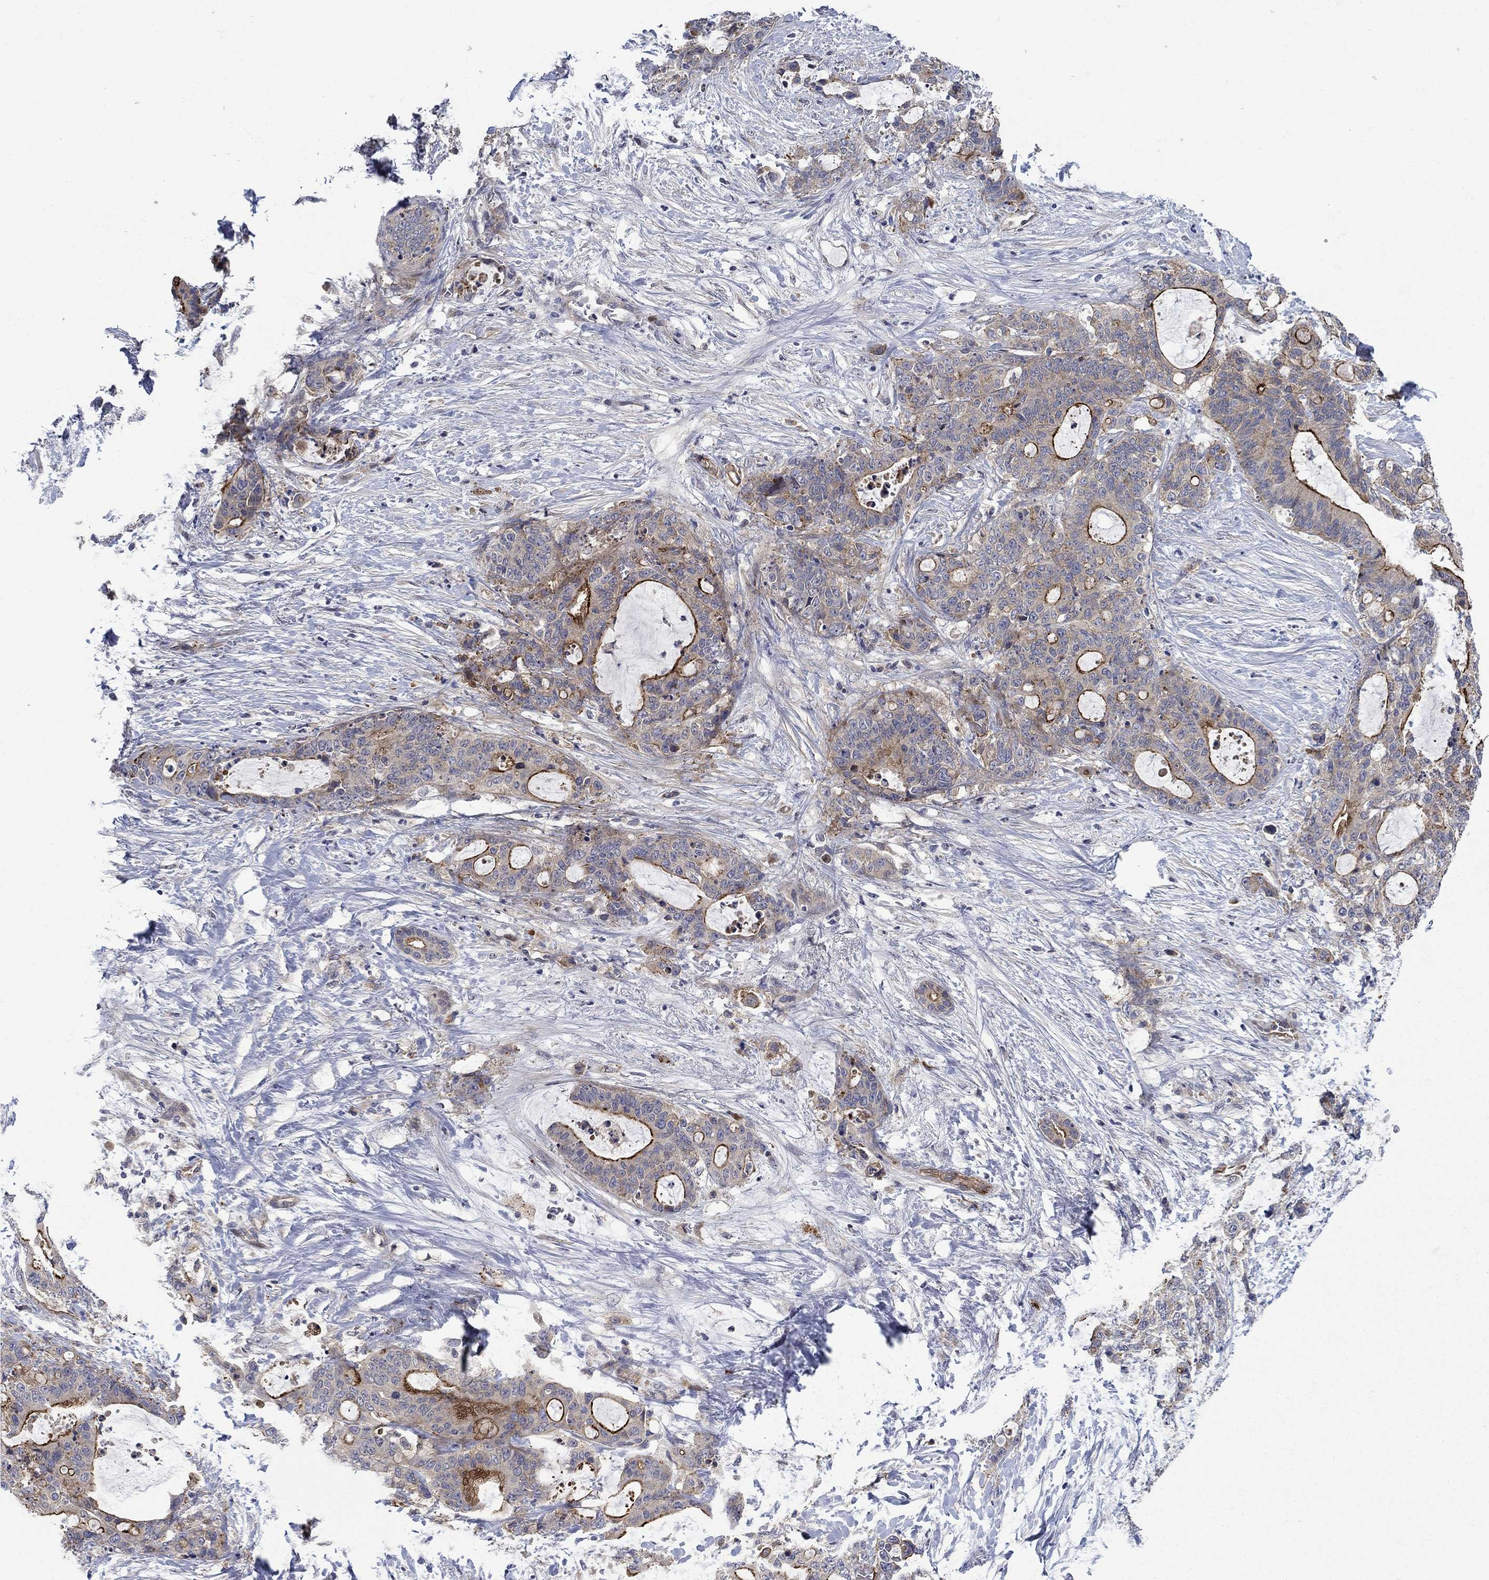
{"staining": {"intensity": "strong", "quantity": "25%-75%", "location": "cytoplasmic/membranous"}, "tissue": "liver cancer", "cell_type": "Tumor cells", "image_type": "cancer", "snomed": [{"axis": "morphology", "description": "Cholangiocarcinoma"}, {"axis": "topography", "description": "Liver"}], "caption": "Liver cholangiocarcinoma stained with immunohistochemistry (IHC) exhibits strong cytoplasmic/membranous staining in approximately 25%-75% of tumor cells.", "gene": "SLC7A1", "patient": {"sex": "female", "age": 73}}